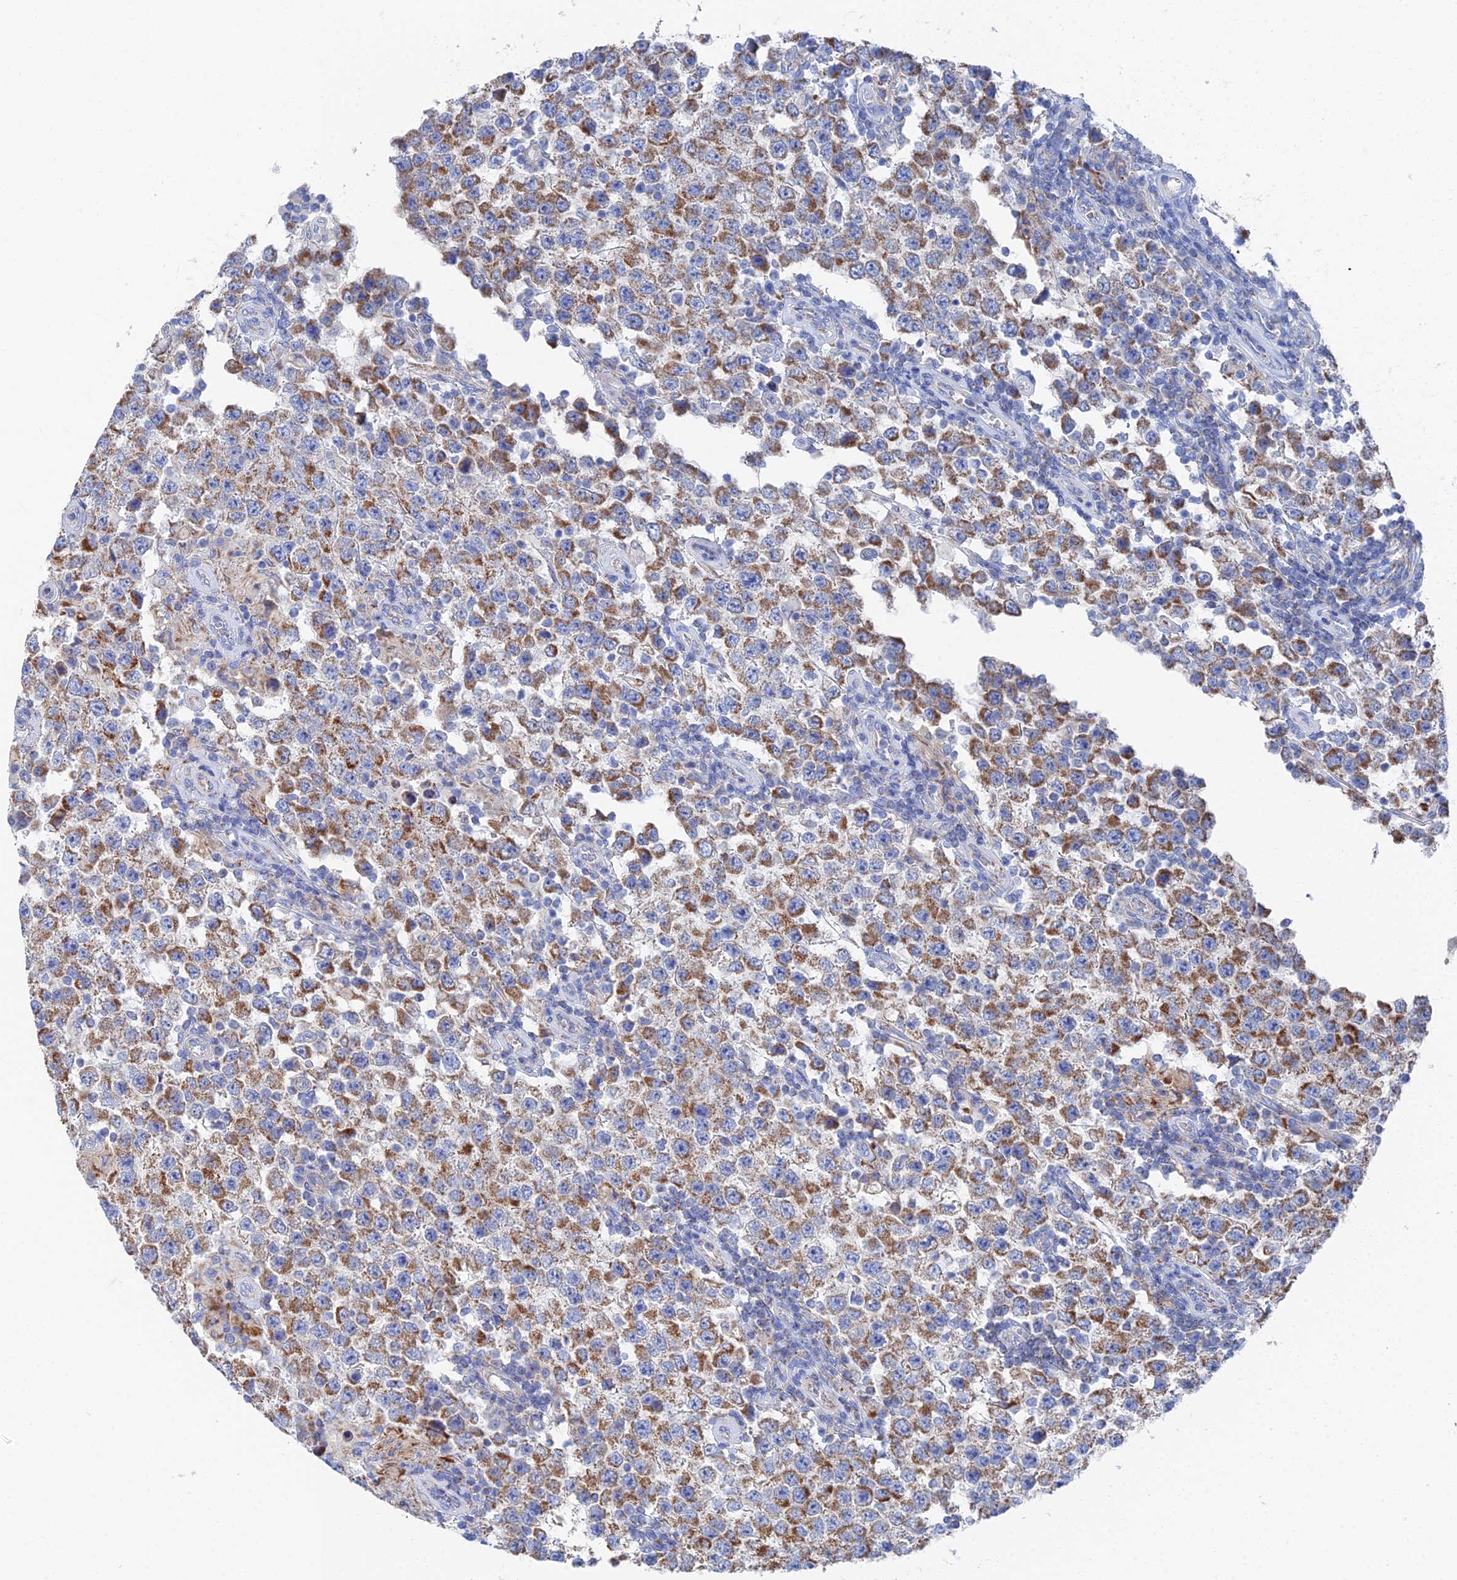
{"staining": {"intensity": "moderate", "quantity": "25%-75%", "location": "cytoplasmic/membranous"}, "tissue": "testis cancer", "cell_type": "Tumor cells", "image_type": "cancer", "snomed": [{"axis": "morphology", "description": "Normal tissue, NOS"}, {"axis": "morphology", "description": "Urothelial carcinoma, High grade"}, {"axis": "morphology", "description": "Seminoma, NOS"}, {"axis": "morphology", "description": "Carcinoma, Embryonal, NOS"}, {"axis": "topography", "description": "Urinary bladder"}, {"axis": "topography", "description": "Testis"}], "caption": "Human testis cancer stained with a protein marker displays moderate staining in tumor cells.", "gene": "IFT80", "patient": {"sex": "male", "age": 41}}